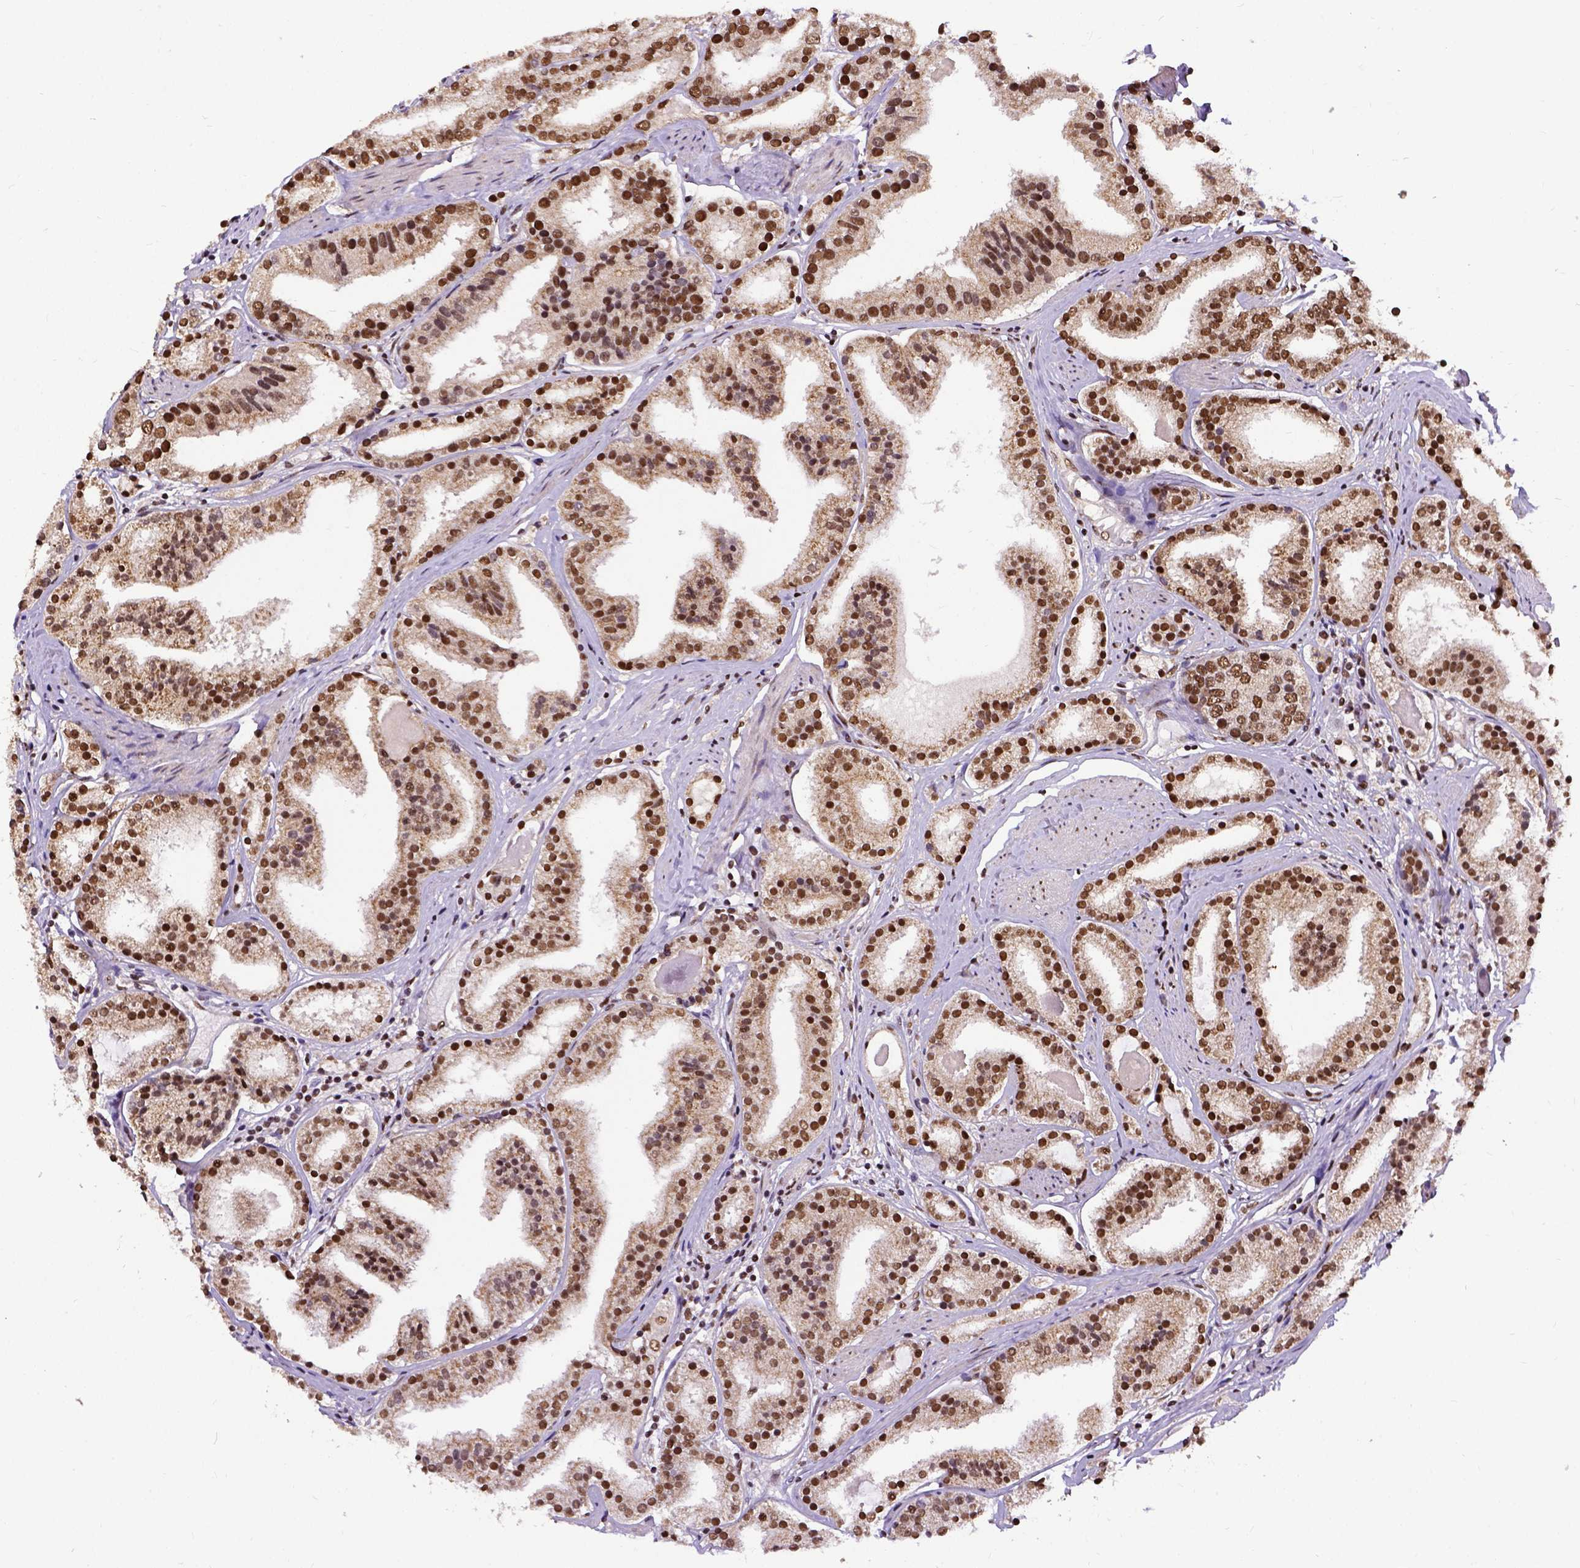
{"staining": {"intensity": "strong", "quantity": ">75%", "location": "nuclear"}, "tissue": "prostate cancer", "cell_type": "Tumor cells", "image_type": "cancer", "snomed": [{"axis": "morphology", "description": "Adenocarcinoma, High grade"}, {"axis": "topography", "description": "Prostate"}], "caption": "A brown stain shows strong nuclear staining of a protein in prostate high-grade adenocarcinoma tumor cells.", "gene": "NACC1", "patient": {"sex": "male", "age": 63}}